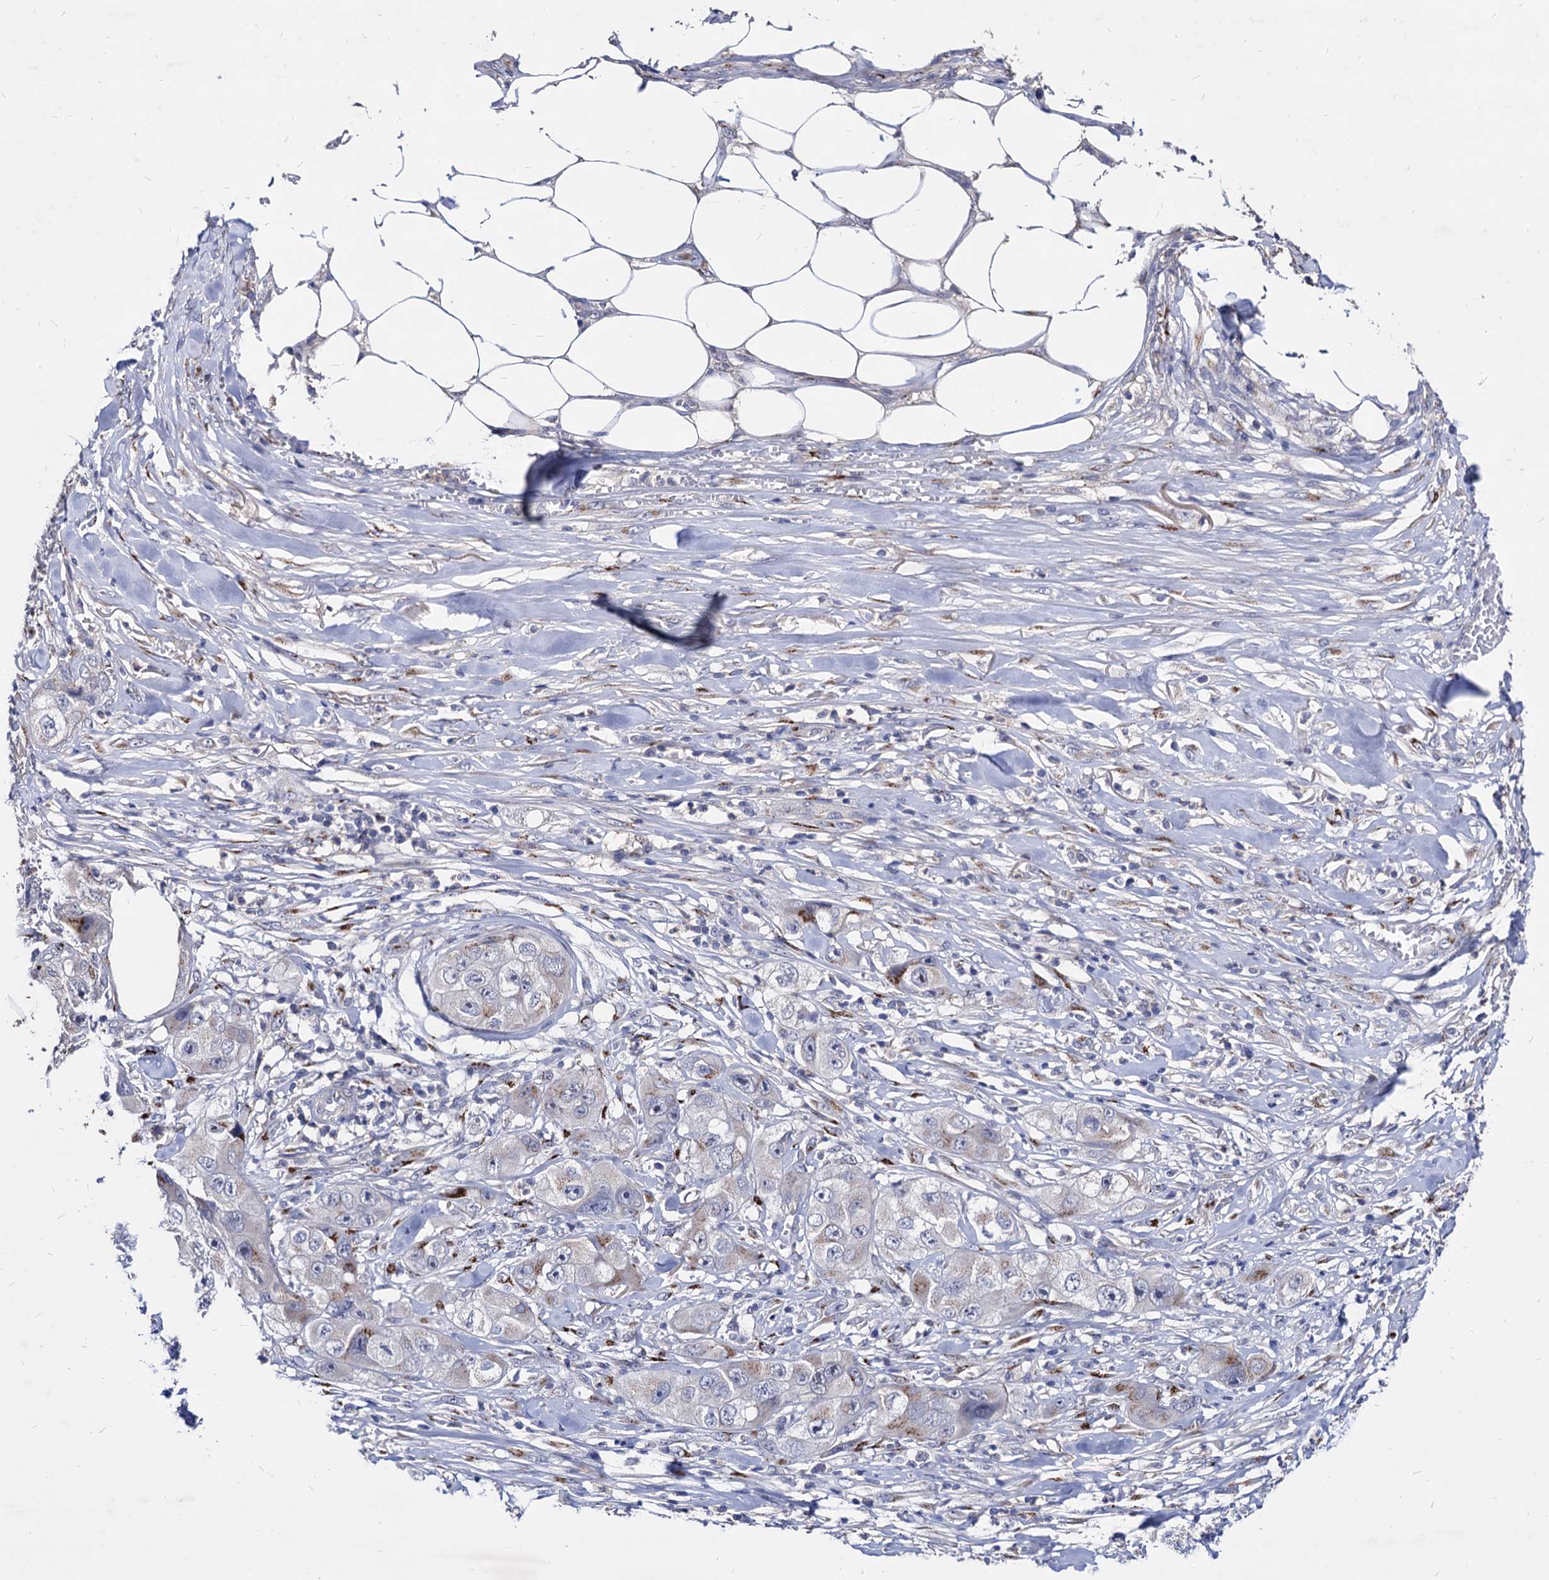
{"staining": {"intensity": "moderate", "quantity": "<25%", "location": "cytoplasmic/membranous"}, "tissue": "skin cancer", "cell_type": "Tumor cells", "image_type": "cancer", "snomed": [{"axis": "morphology", "description": "Squamous cell carcinoma, NOS"}, {"axis": "topography", "description": "Skin"}, {"axis": "topography", "description": "Subcutis"}], "caption": "Immunohistochemical staining of human skin cancer (squamous cell carcinoma) demonstrates low levels of moderate cytoplasmic/membranous expression in approximately <25% of tumor cells.", "gene": "ESD", "patient": {"sex": "male", "age": 73}}